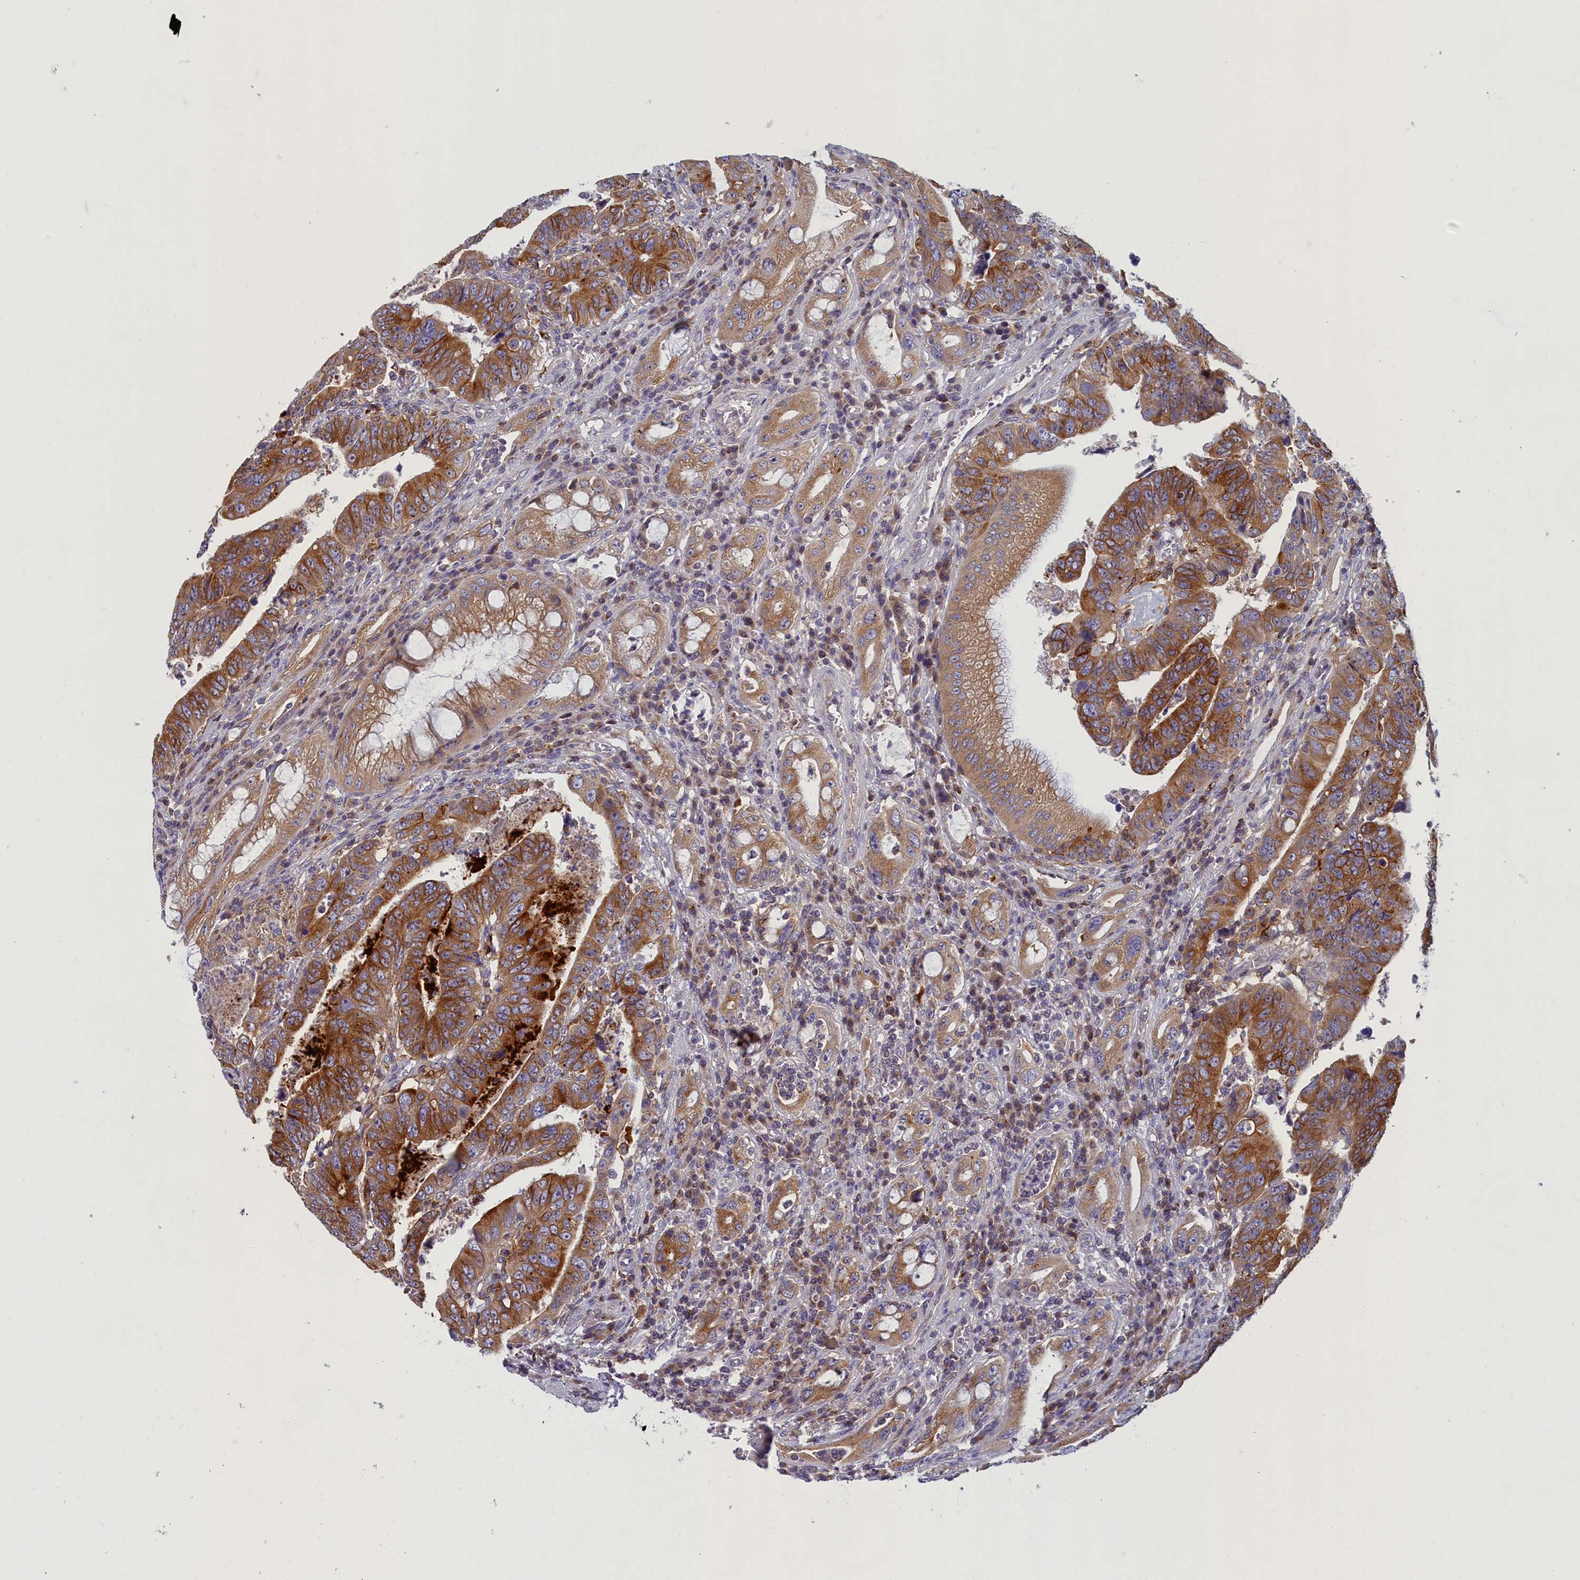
{"staining": {"intensity": "strong", "quantity": ">75%", "location": "cytoplasmic/membranous"}, "tissue": "colorectal cancer", "cell_type": "Tumor cells", "image_type": "cancer", "snomed": [{"axis": "morphology", "description": "Normal tissue, NOS"}, {"axis": "morphology", "description": "Adenocarcinoma, NOS"}, {"axis": "topography", "description": "Rectum"}], "caption": "This image shows colorectal cancer (adenocarcinoma) stained with immunohistochemistry to label a protein in brown. The cytoplasmic/membranous of tumor cells show strong positivity for the protein. Nuclei are counter-stained blue.", "gene": "NOL10", "patient": {"sex": "female", "age": 65}}